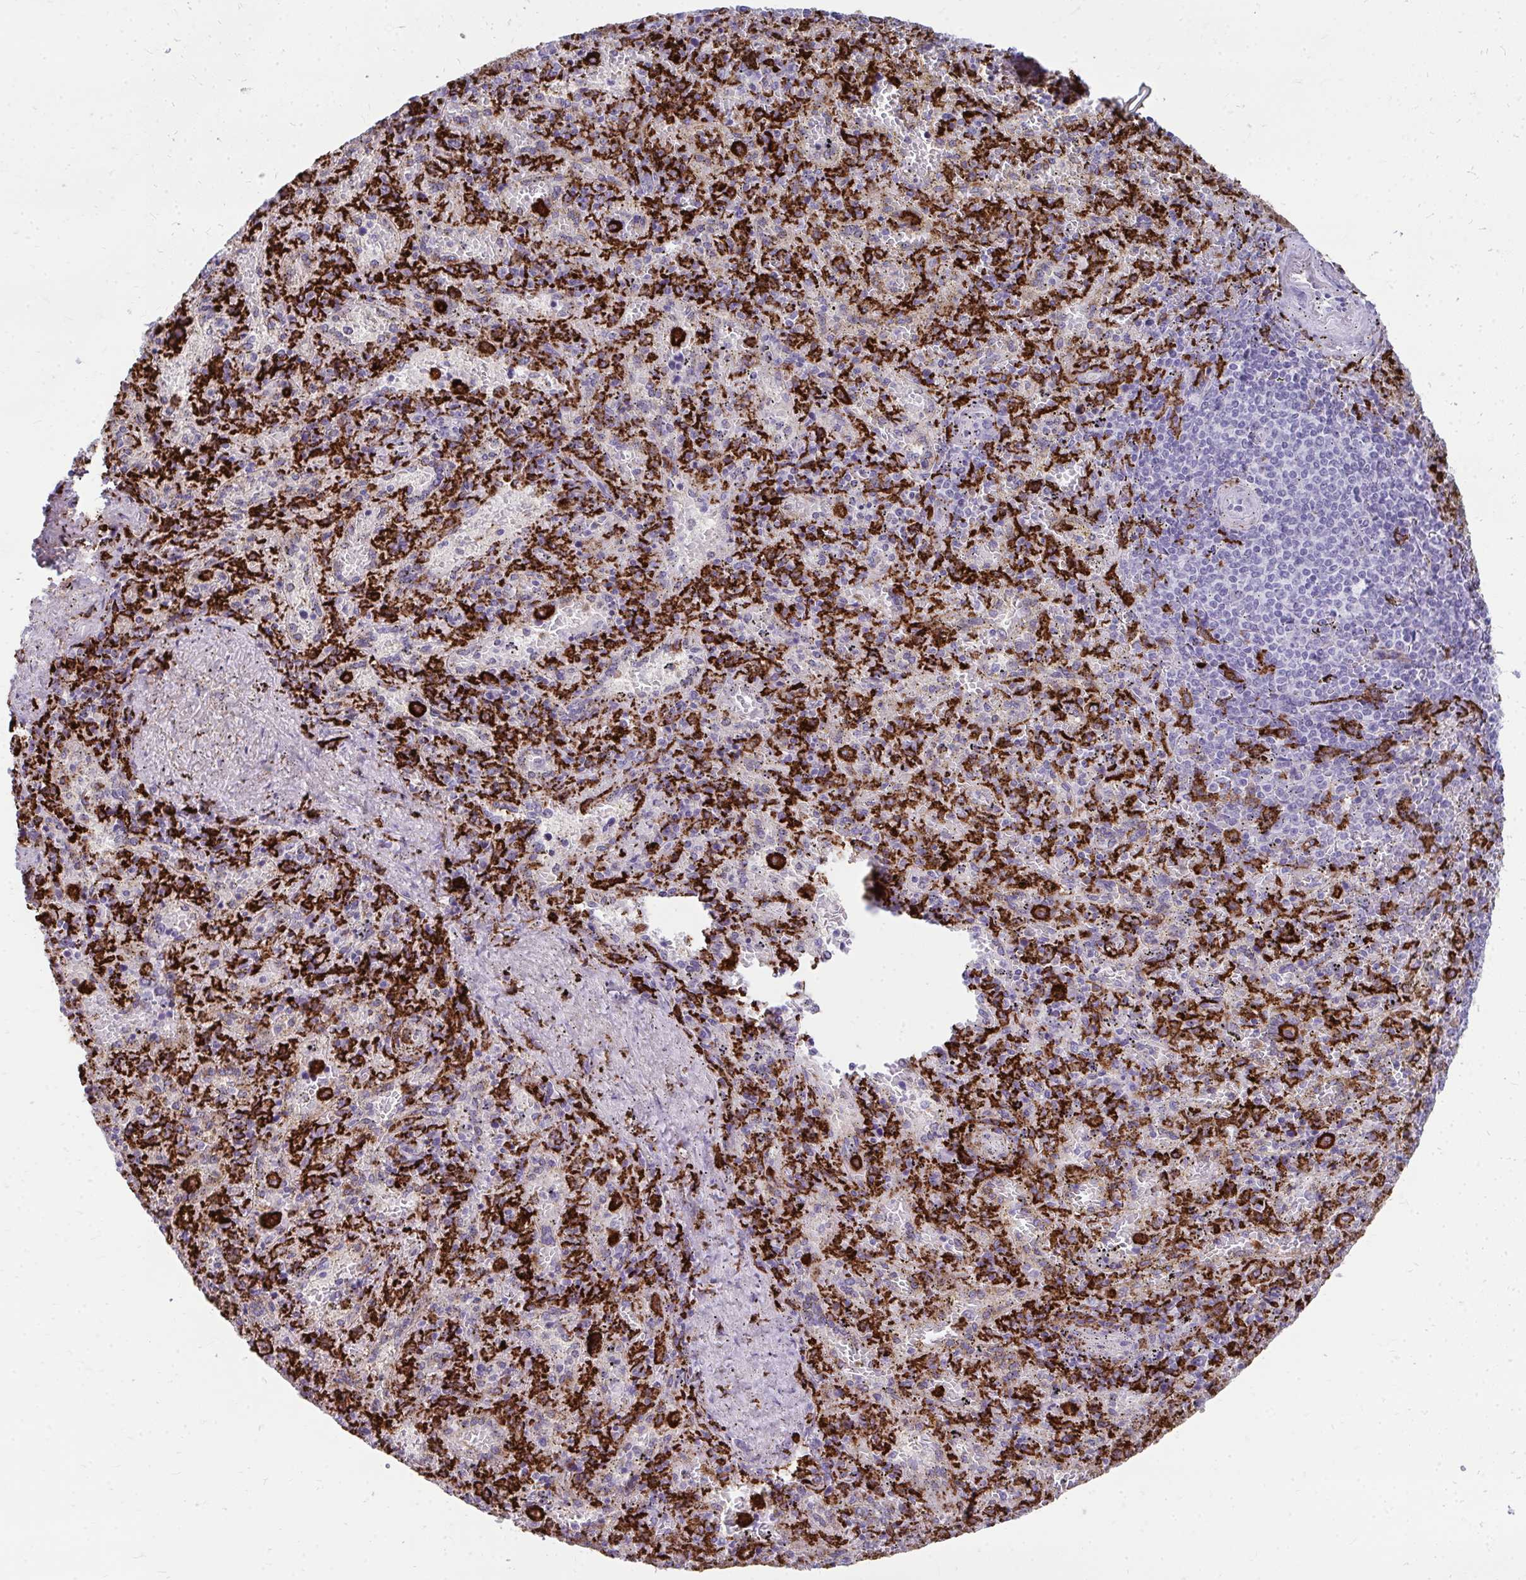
{"staining": {"intensity": "strong", "quantity": "25%-75%", "location": "cytoplasmic/membranous"}, "tissue": "spleen", "cell_type": "Cells in red pulp", "image_type": "normal", "snomed": [{"axis": "morphology", "description": "Normal tissue, NOS"}, {"axis": "topography", "description": "Spleen"}], "caption": "Spleen was stained to show a protein in brown. There is high levels of strong cytoplasmic/membranous positivity in approximately 25%-75% of cells in red pulp.", "gene": "CD163", "patient": {"sex": "female", "age": 50}}